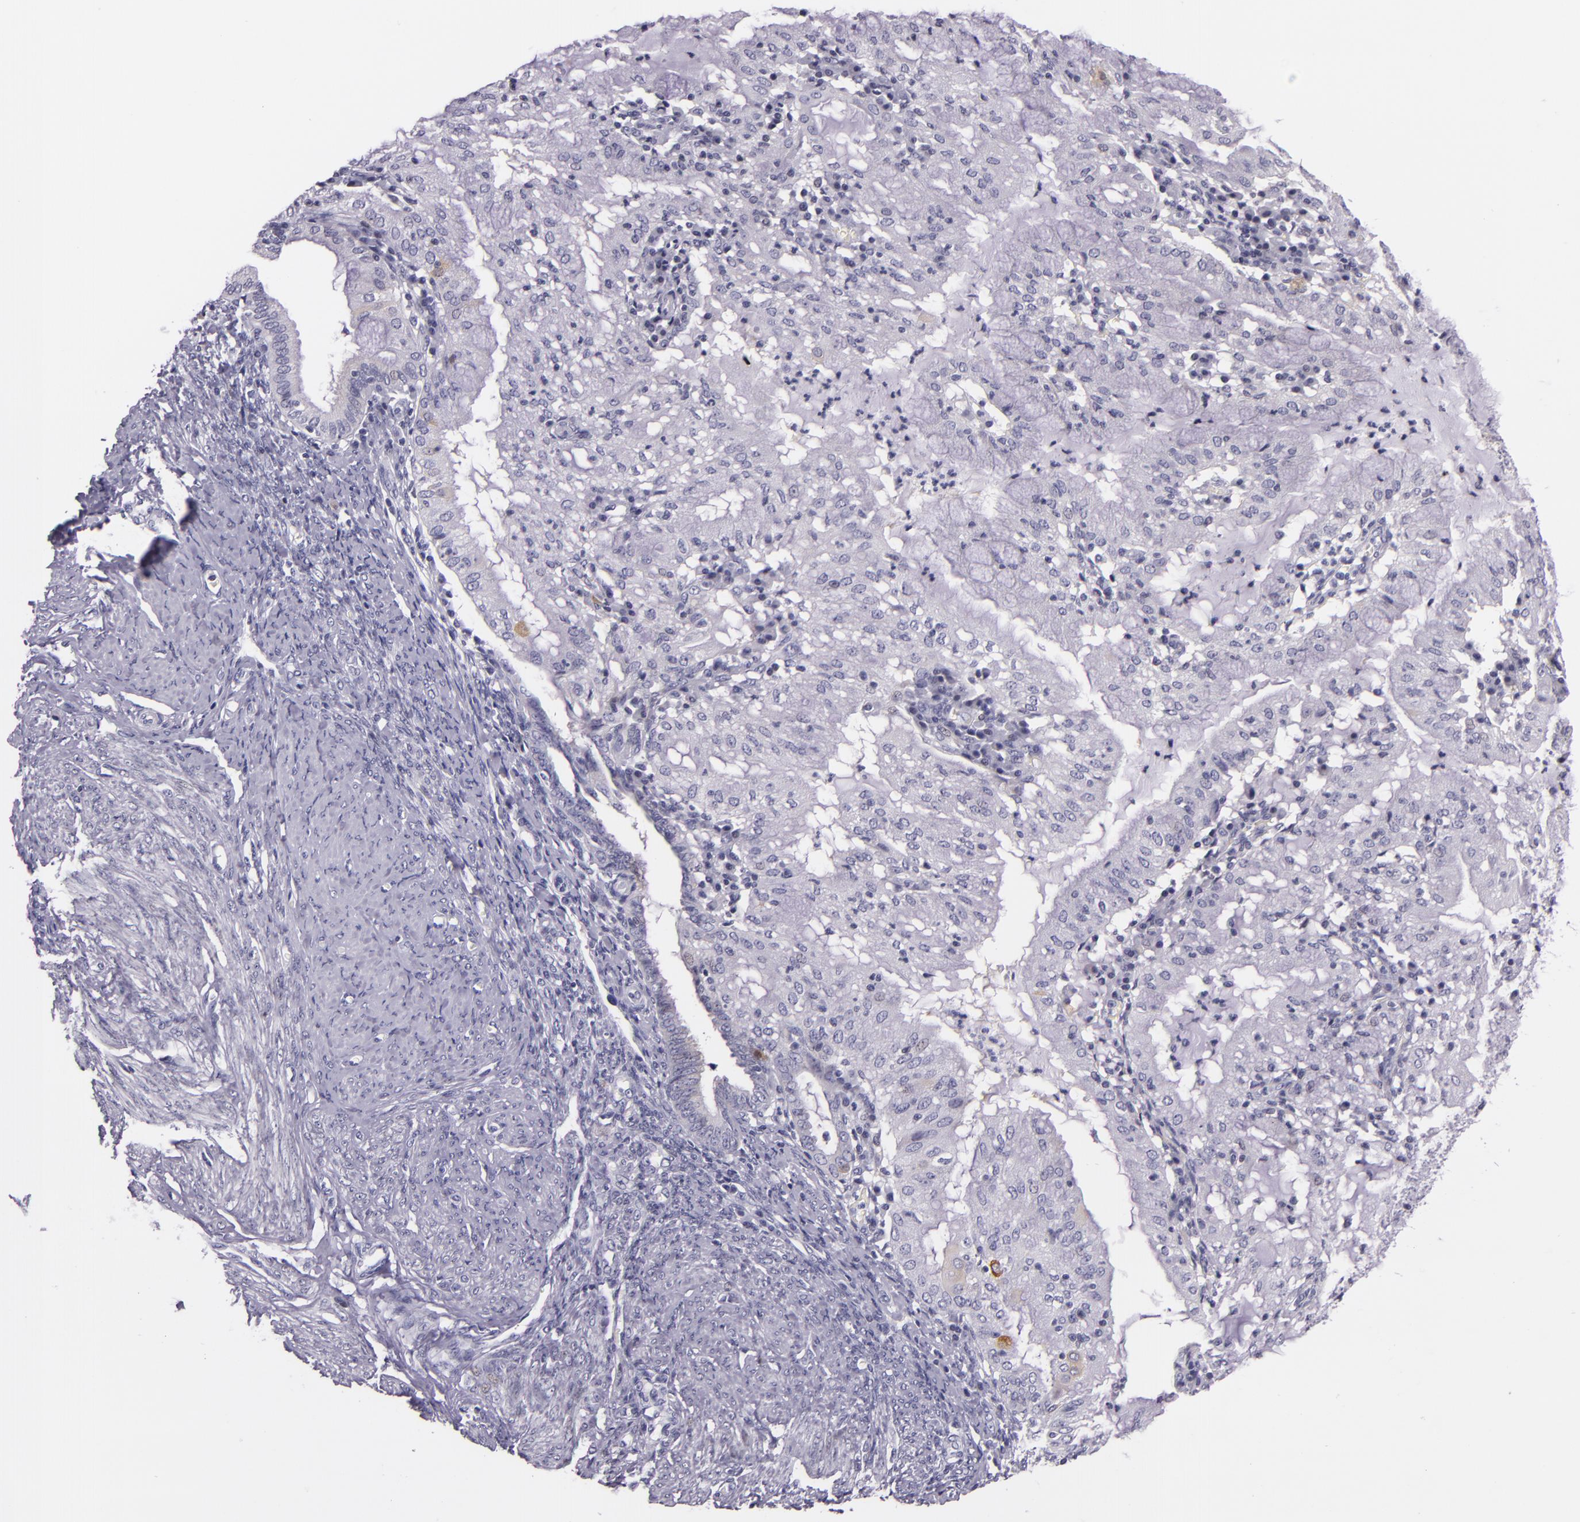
{"staining": {"intensity": "negative", "quantity": "none", "location": "none"}, "tissue": "endometrial cancer", "cell_type": "Tumor cells", "image_type": "cancer", "snomed": [{"axis": "morphology", "description": "Adenocarcinoma, NOS"}, {"axis": "topography", "description": "Endometrium"}], "caption": "A histopathology image of human endometrial adenocarcinoma is negative for staining in tumor cells. Brightfield microscopy of immunohistochemistry (IHC) stained with DAB (3,3'-diaminobenzidine) (brown) and hematoxylin (blue), captured at high magnification.", "gene": "HSP90AA1", "patient": {"sex": "female", "age": 63}}